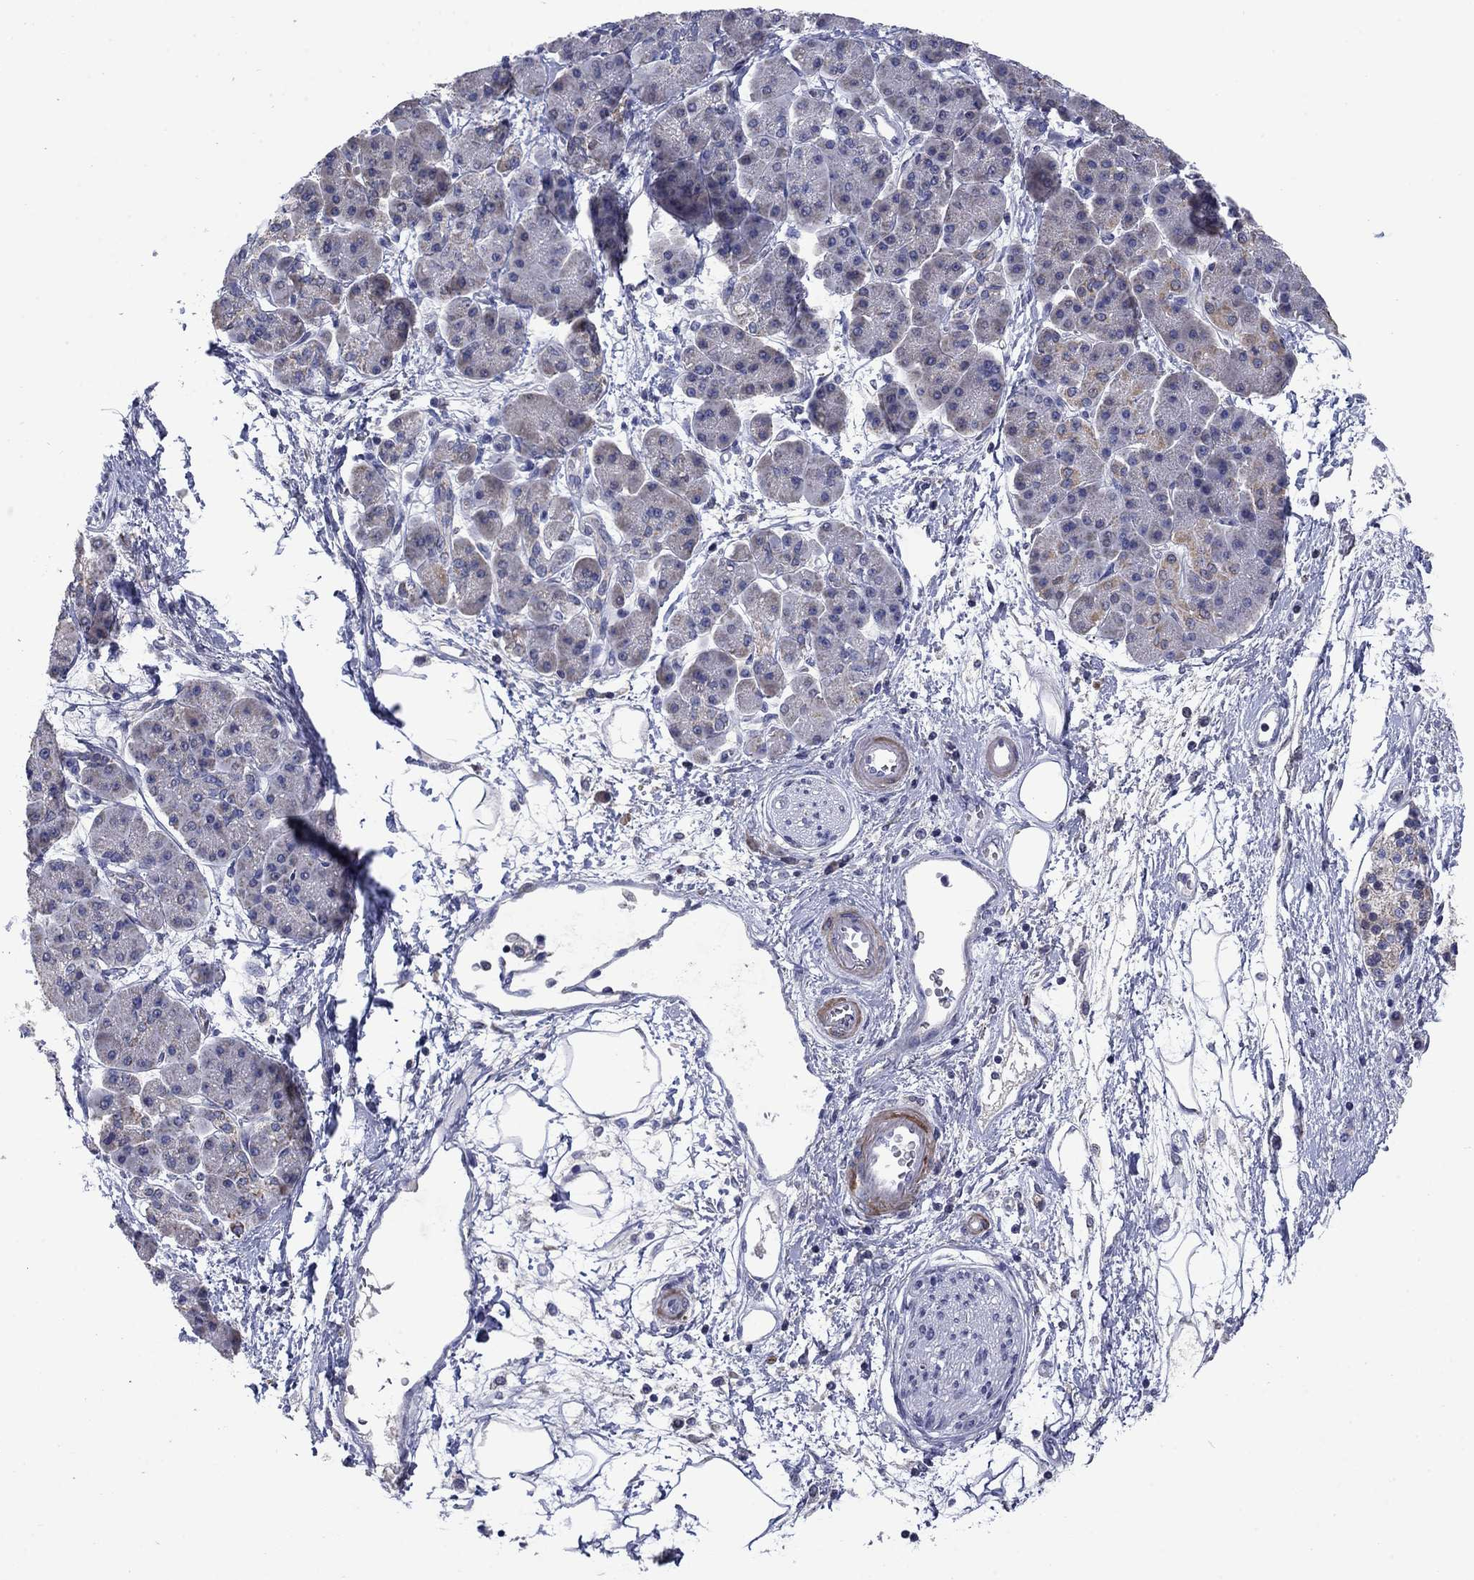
{"staining": {"intensity": "negative", "quantity": "none", "location": "none"}, "tissue": "pancreatic cancer", "cell_type": "Tumor cells", "image_type": "cancer", "snomed": [{"axis": "morphology", "description": "Adenocarcinoma, NOS"}, {"axis": "topography", "description": "Pancreas"}], "caption": "A histopathology image of pancreatic adenocarcinoma stained for a protein exhibits no brown staining in tumor cells.", "gene": "FRK", "patient": {"sex": "female", "age": 73}}